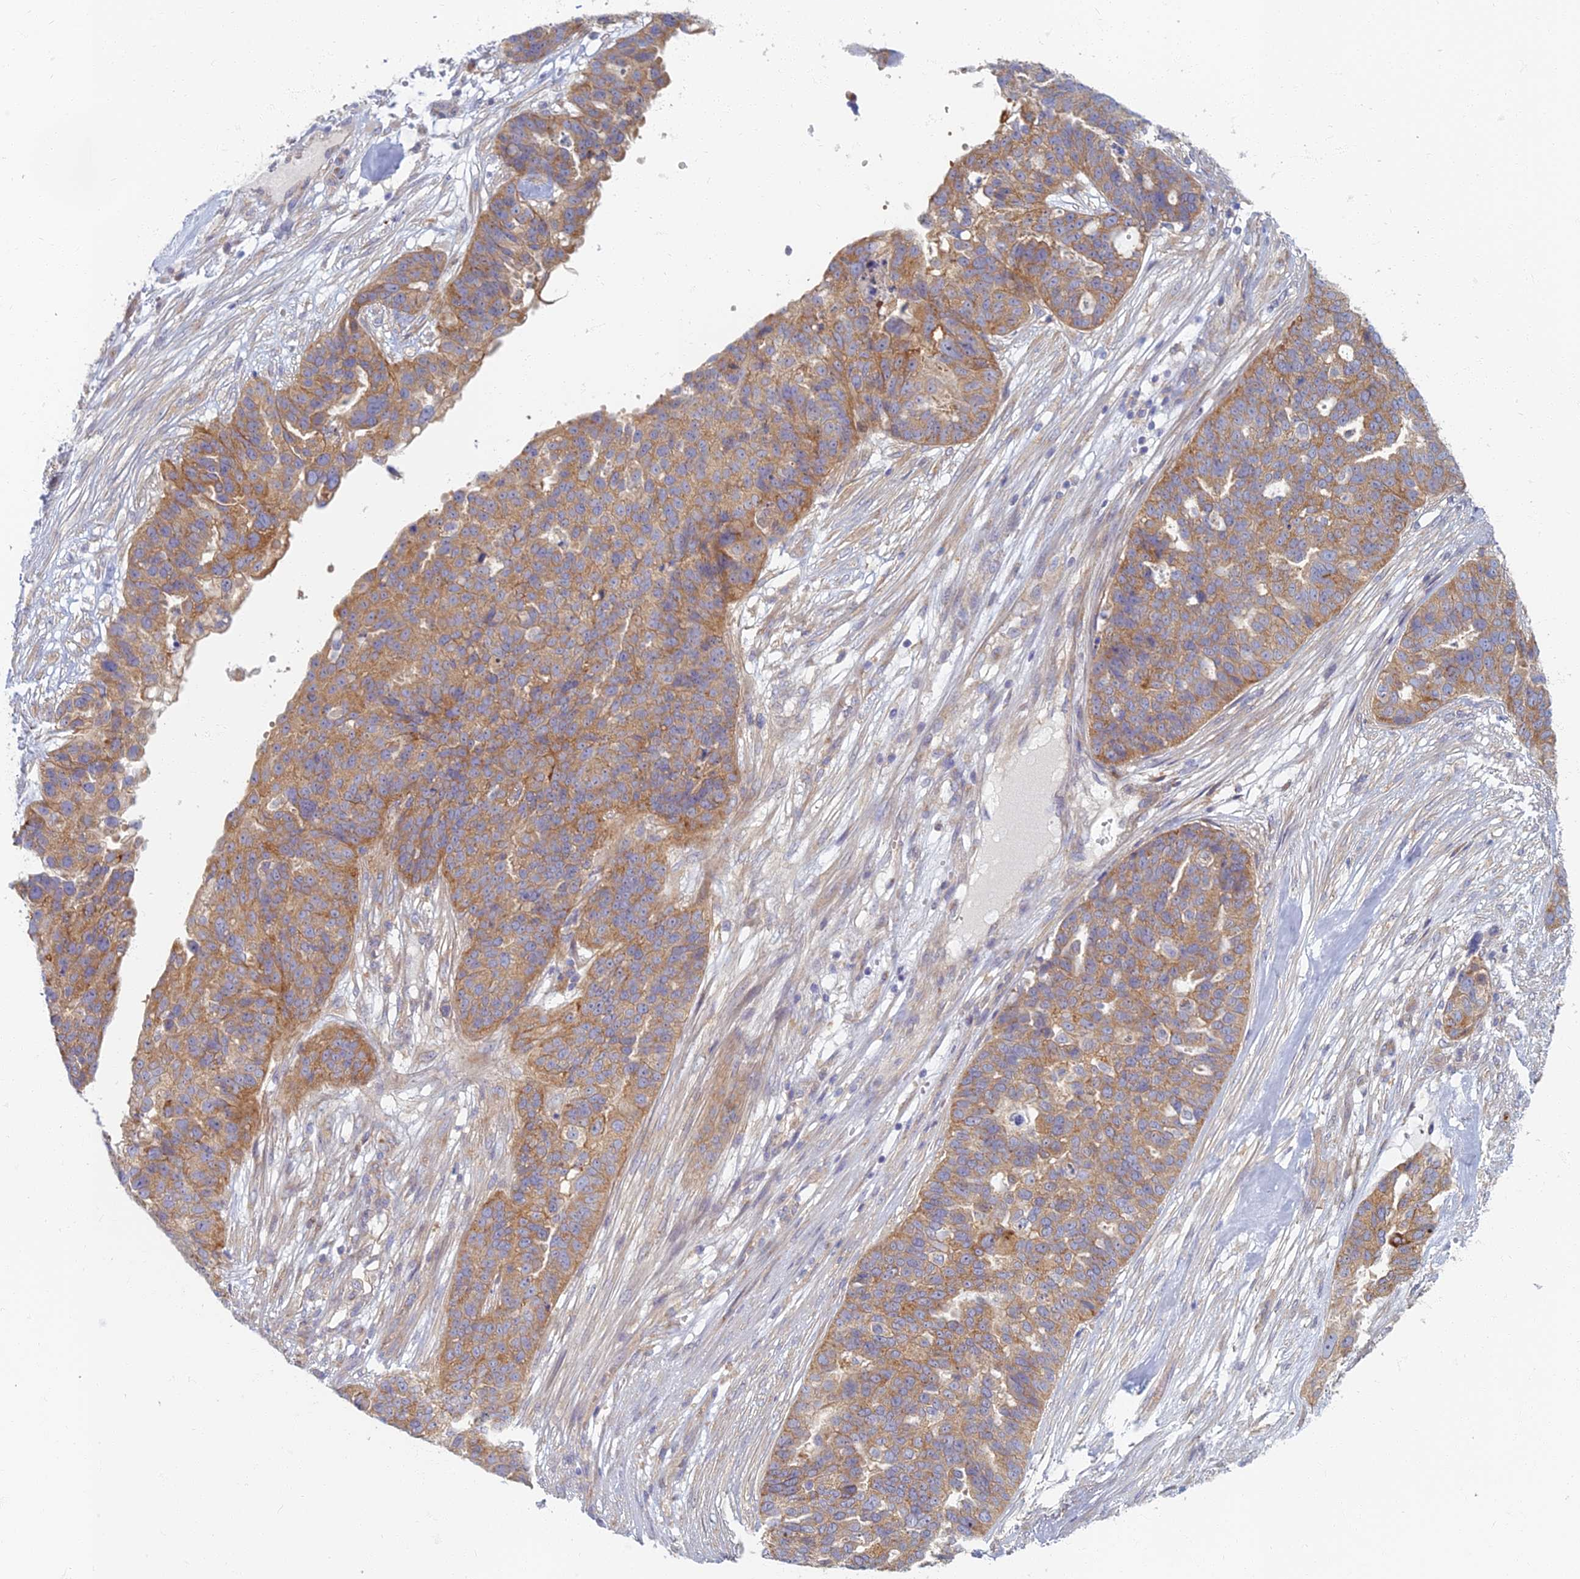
{"staining": {"intensity": "moderate", "quantity": ">75%", "location": "cytoplasmic/membranous"}, "tissue": "ovarian cancer", "cell_type": "Tumor cells", "image_type": "cancer", "snomed": [{"axis": "morphology", "description": "Cystadenocarcinoma, serous, NOS"}, {"axis": "topography", "description": "Ovary"}], "caption": "Human ovarian serous cystadenocarcinoma stained with a protein marker demonstrates moderate staining in tumor cells.", "gene": "PROX2", "patient": {"sex": "female", "age": 59}}